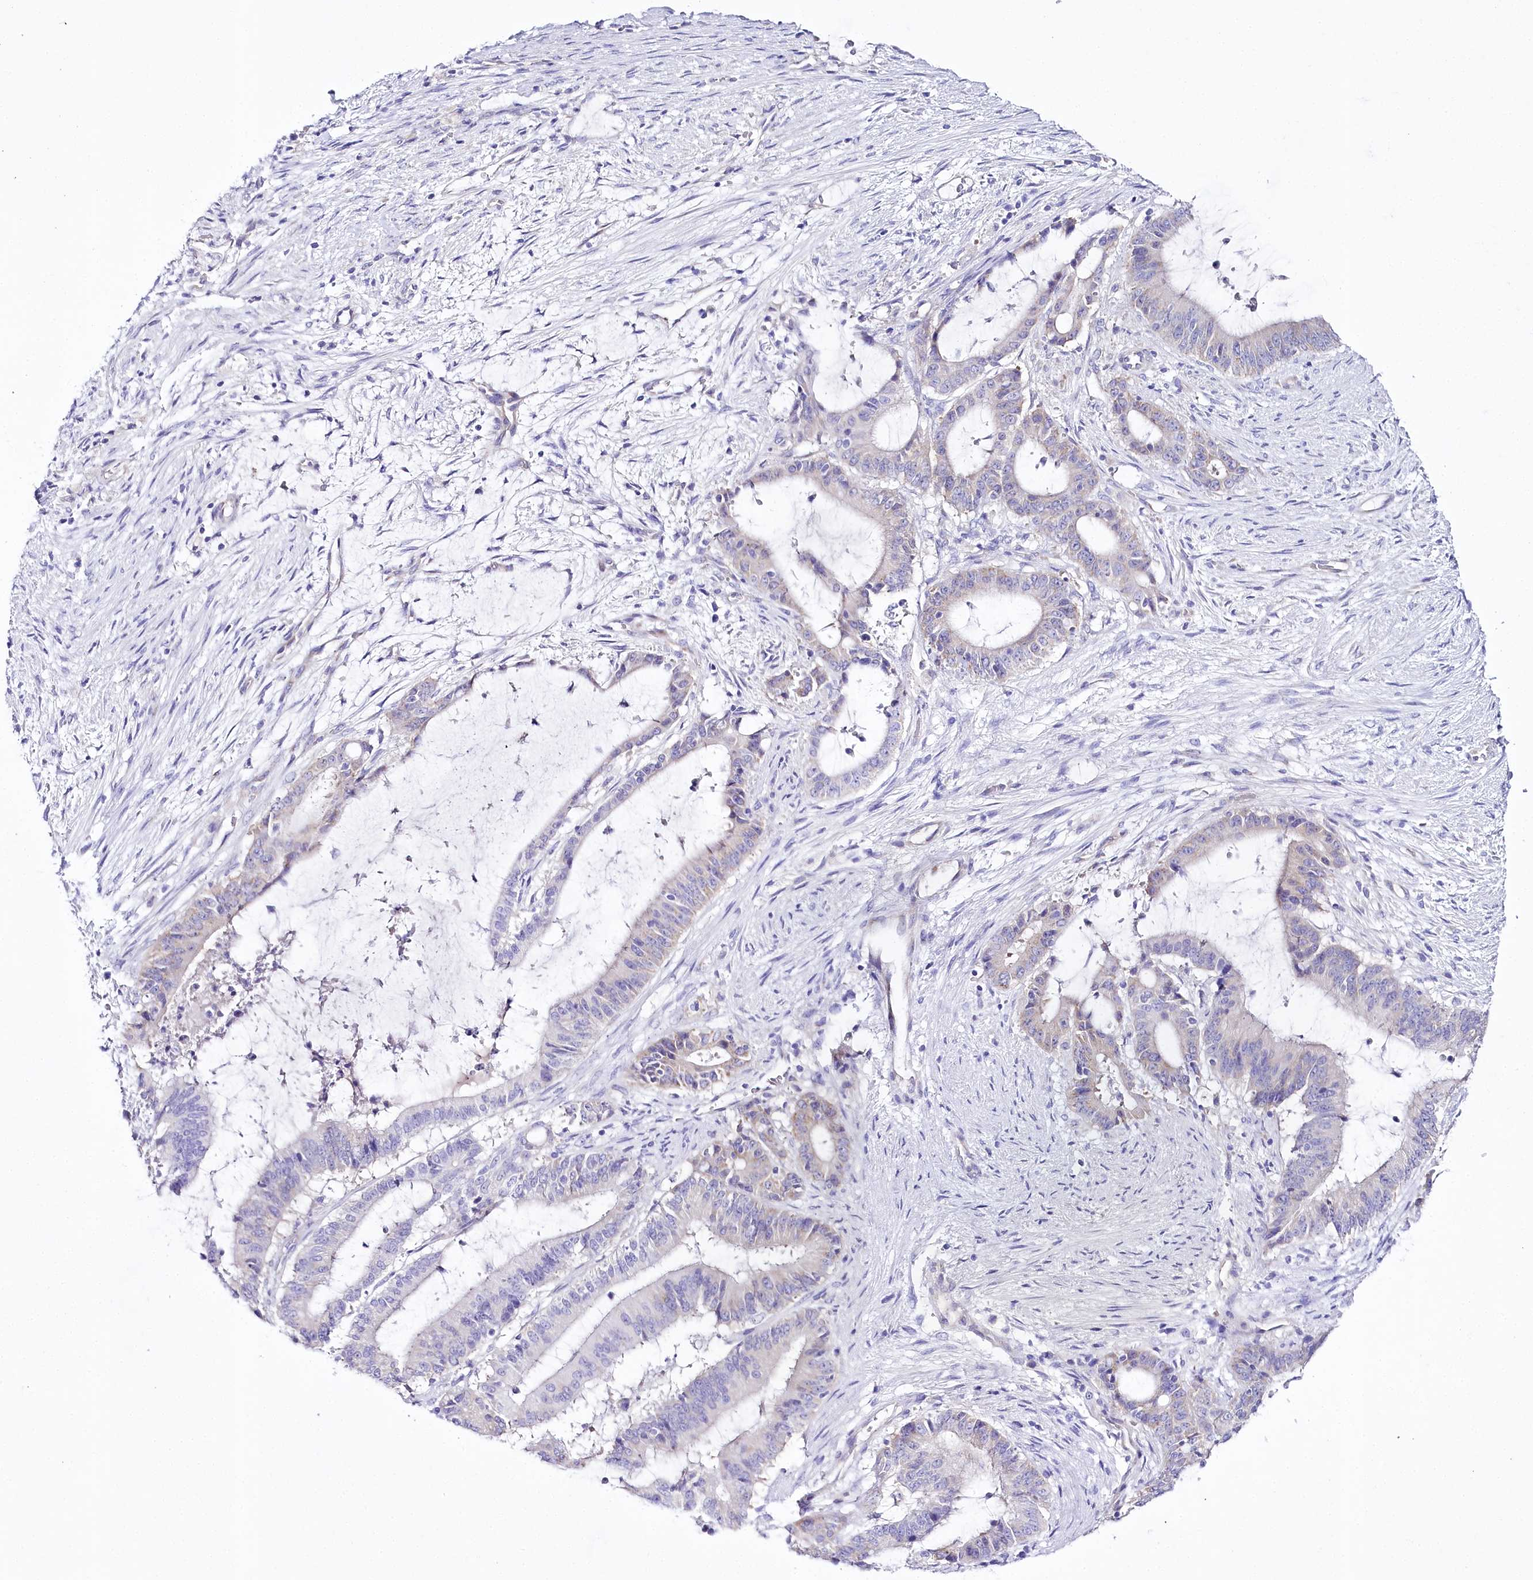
{"staining": {"intensity": "negative", "quantity": "none", "location": "none"}, "tissue": "liver cancer", "cell_type": "Tumor cells", "image_type": "cancer", "snomed": [{"axis": "morphology", "description": "Normal tissue, NOS"}, {"axis": "morphology", "description": "Cholangiocarcinoma"}, {"axis": "topography", "description": "Liver"}, {"axis": "topography", "description": "Peripheral nerve tissue"}], "caption": "Liver cholangiocarcinoma stained for a protein using IHC displays no expression tumor cells.", "gene": "CSN3", "patient": {"sex": "female", "age": 73}}